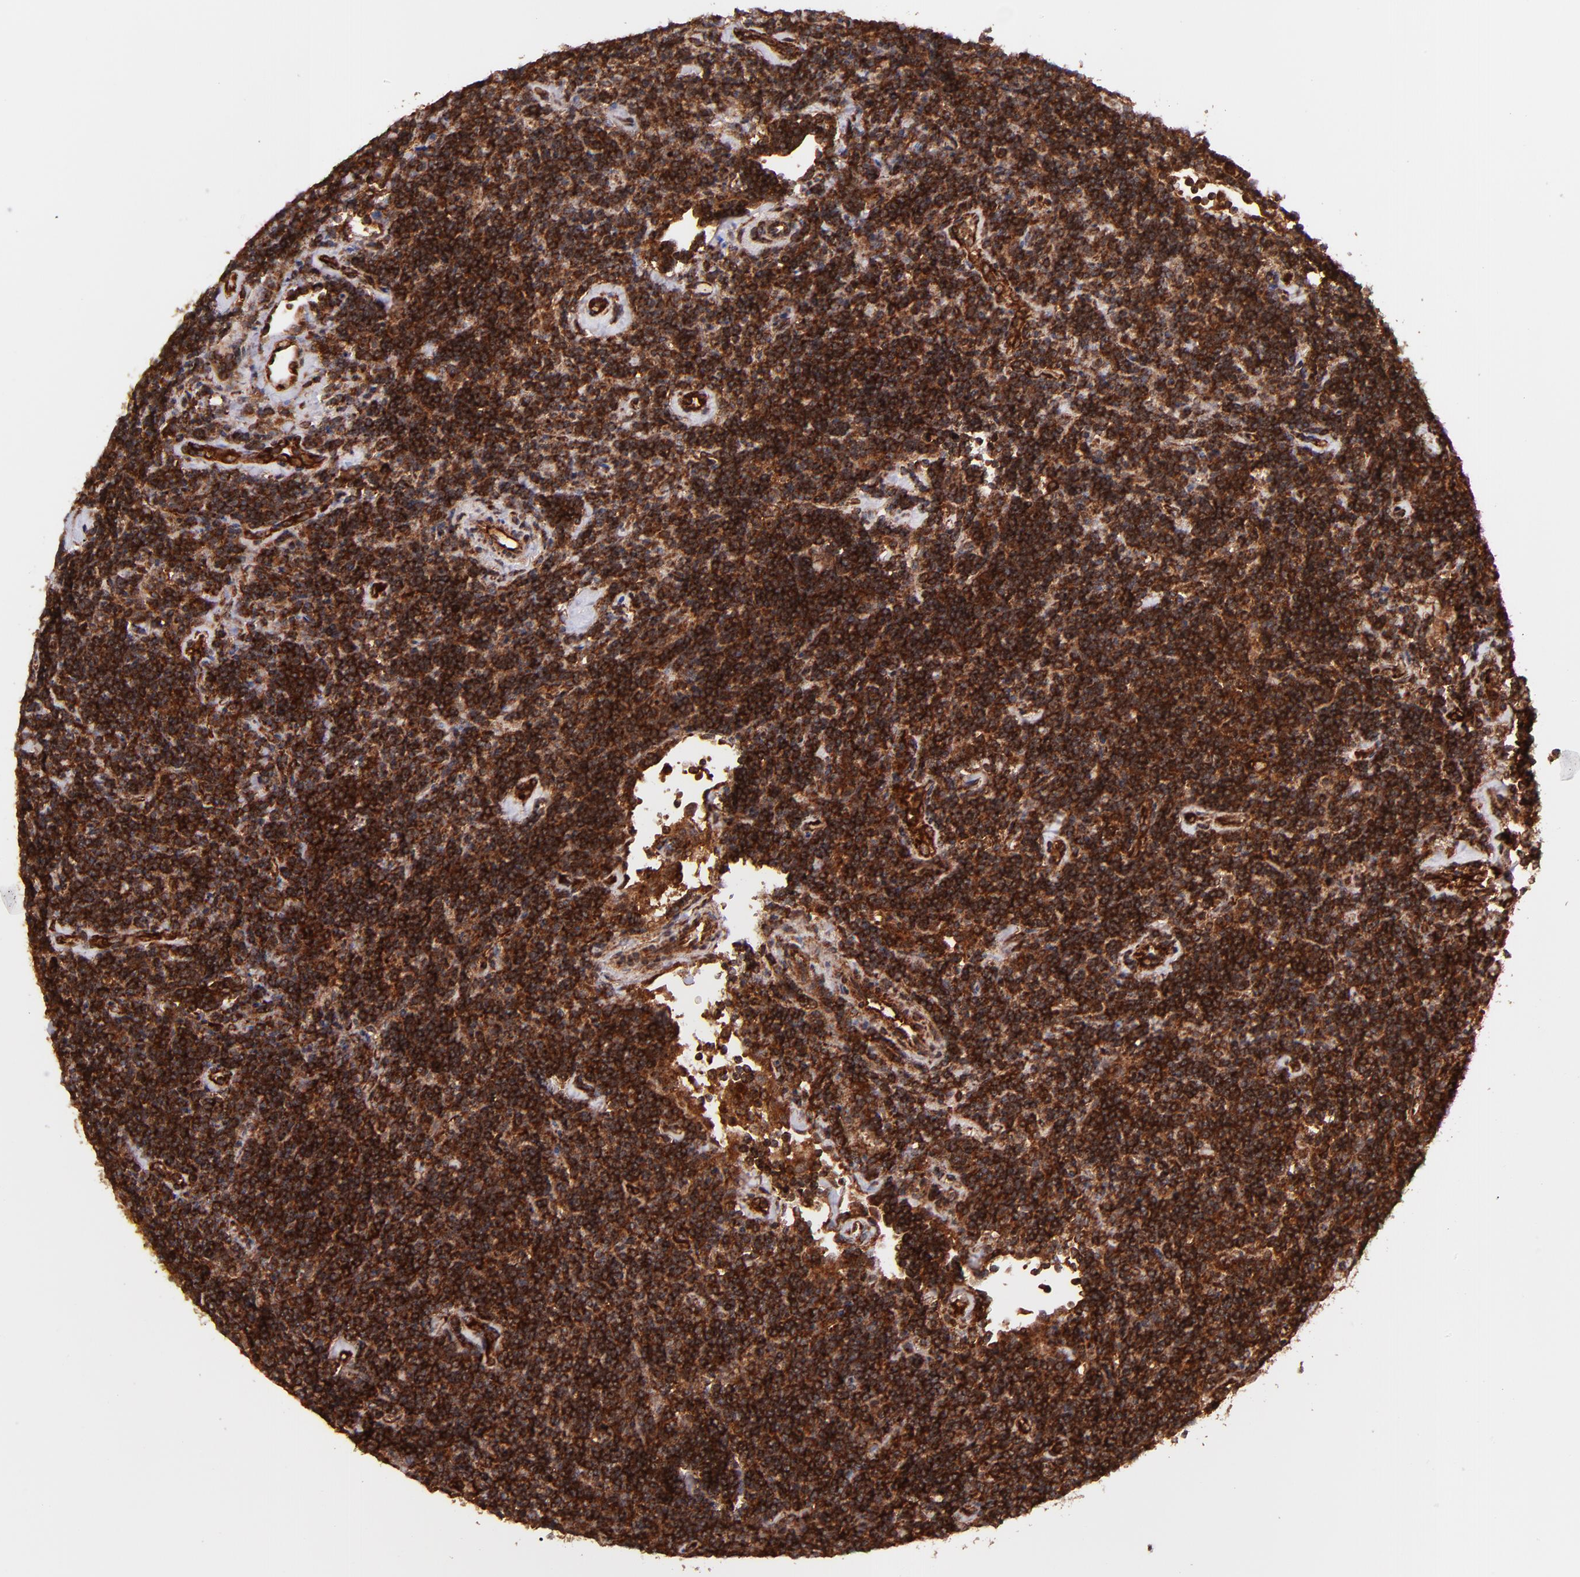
{"staining": {"intensity": "strong", "quantity": ">75%", "location": "cytoplasmic/membranous,nuclear"}, "tissue": "lymphoma", "cell_type": "Tumor cells", "image_type": "cancer", "snomed": [{"axis": "morphology", "description": "Malignant lymphoma, non-Hodgkin's type, Low grade"}, {"axis": "topography", "description": "Lymph node"}], "caption": "Human lymphoma stained with a protein marker displays strong staining in tumor cells.", "gene": "STX8", "patient": {"sex": "male", "age": 70}}